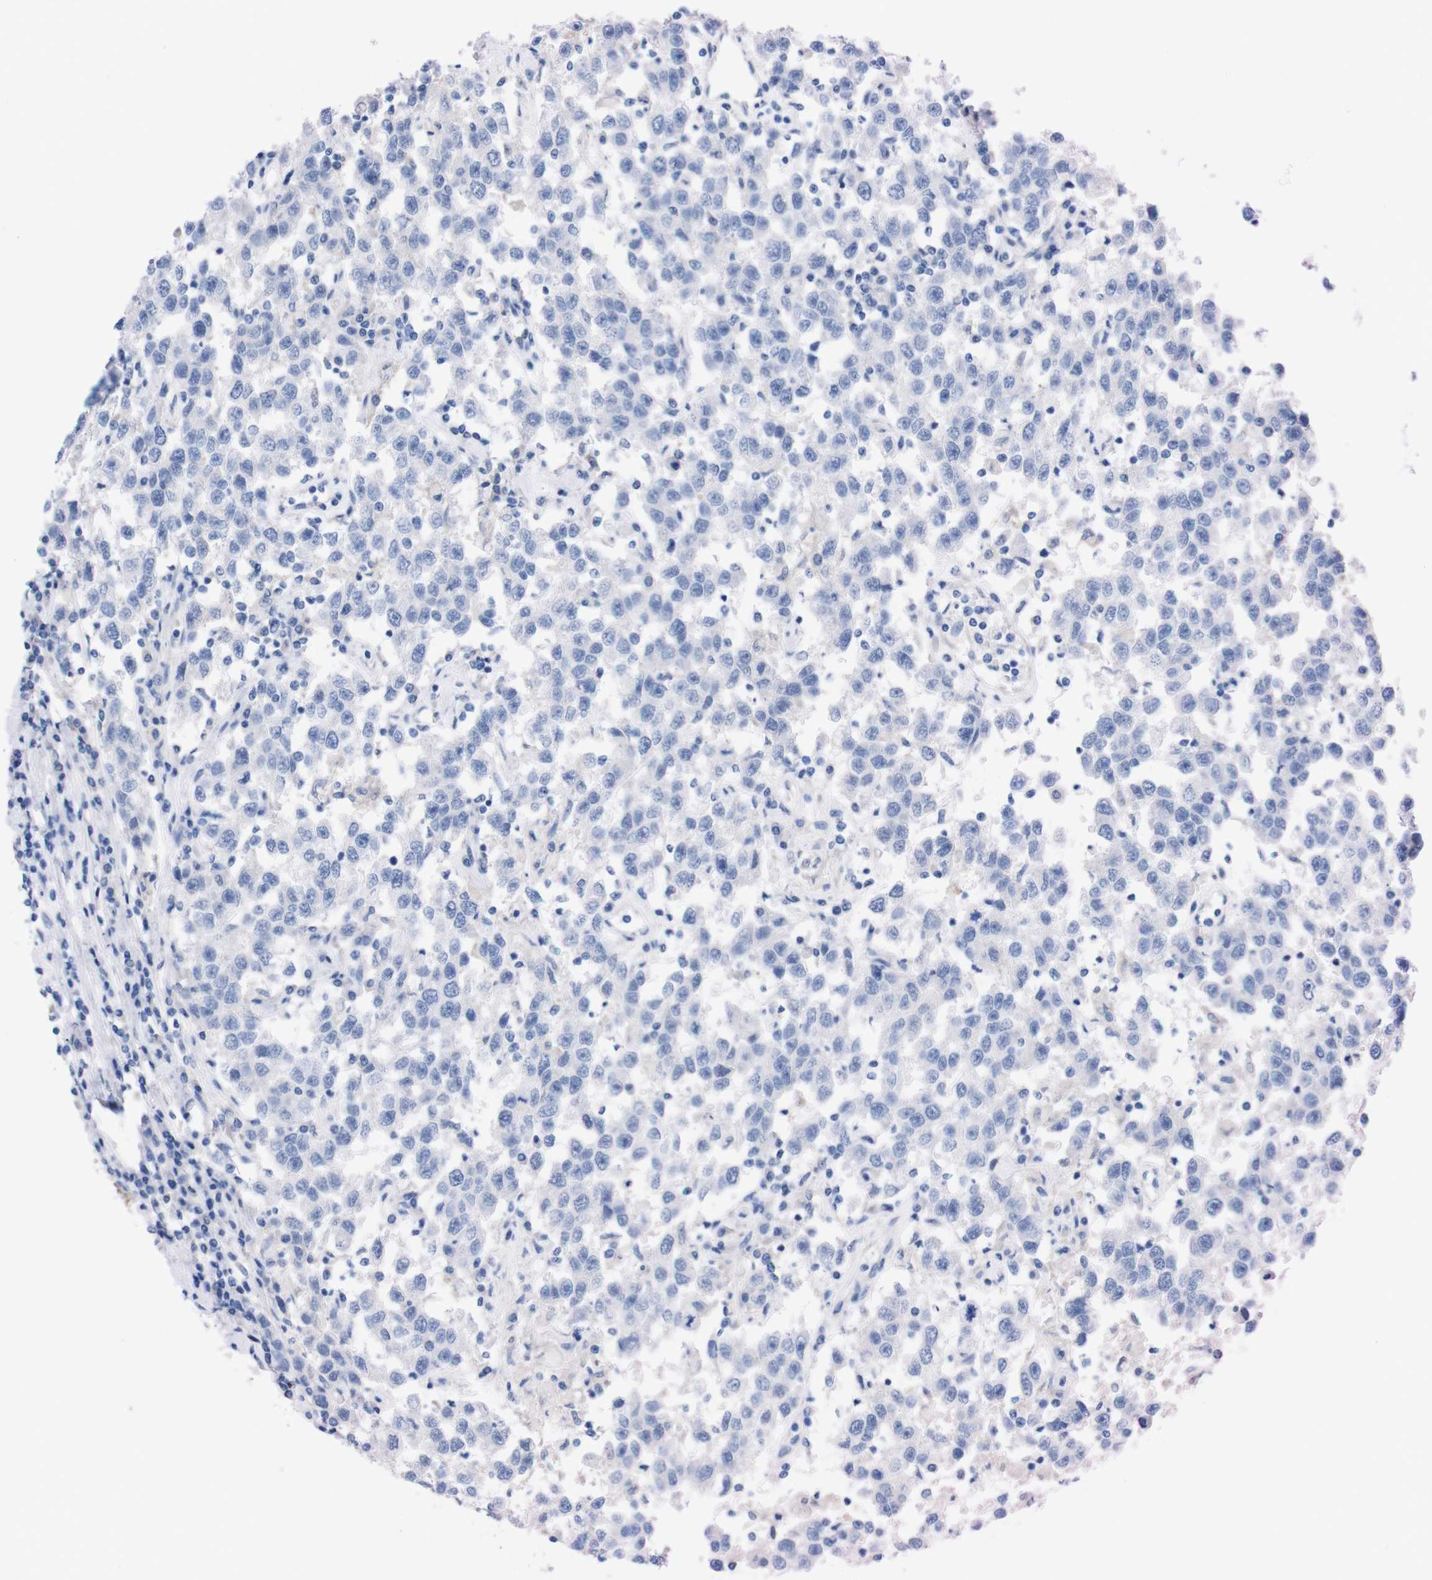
{"staining": {"intensity": "negative", "quantity": "none", "location": "none"}, "tissue": "testis cancer", "cell_type": "Tumor cells", "image_type": "cancer", "snomed": [{"axis": "morphology", "description": "Seminoma, NOS"}, {"axis": "topography", "description": "Testis"}], "caption": "Testis cancer was stained to show a protein in brown. There is no significant positivity in tumor cells.", "gene": "TMEM243", "patient": {"sex": "male", "age": 41}}